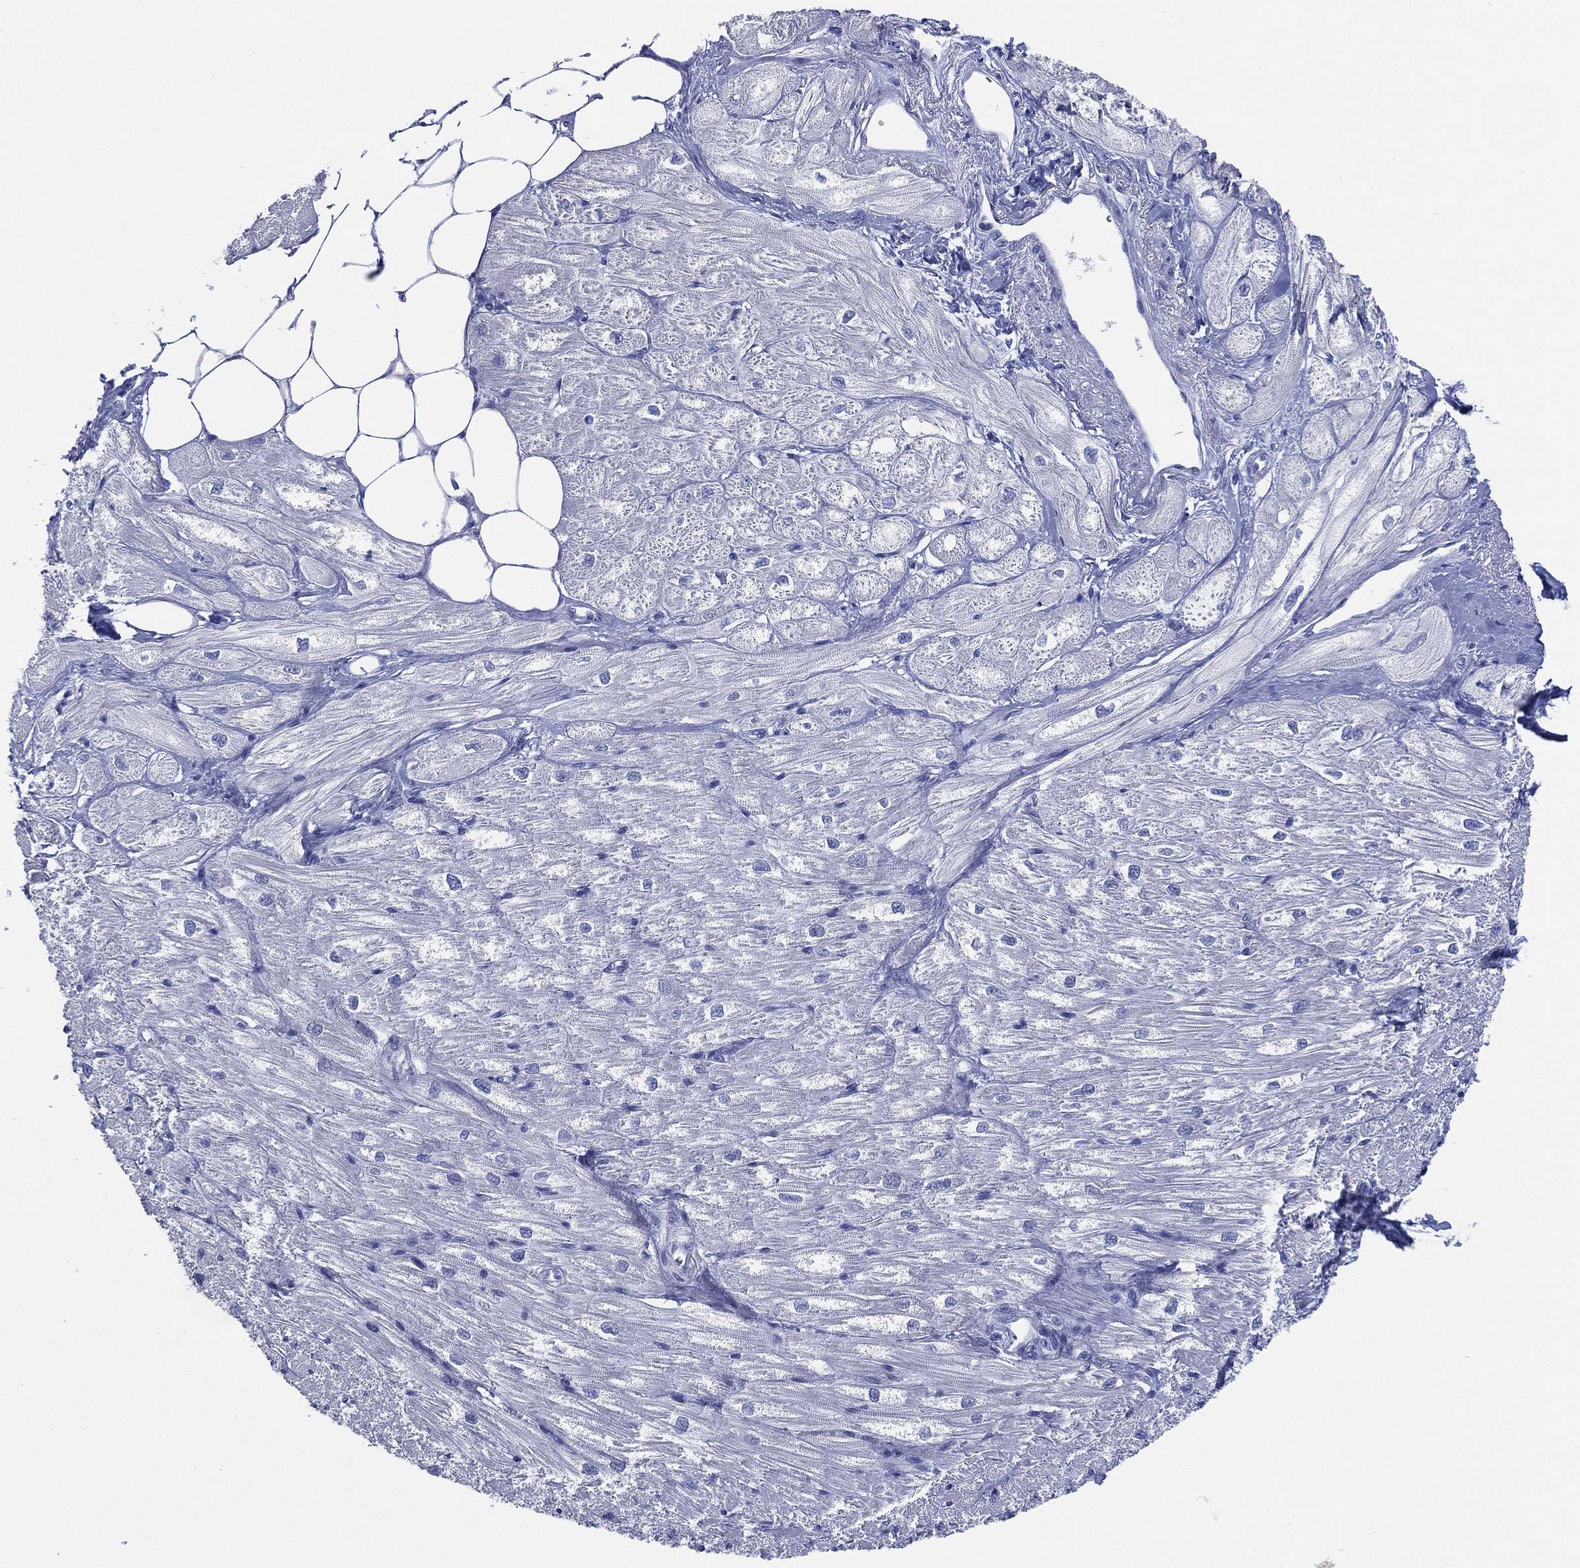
{"staining": {"intensity": "negative", "quantity": "none", "location": "none"}, "tissue": "heart muscle", "cell_type": "Cardiomyocytes", "image_type": "normal", "snomed": [{"axis": "morphology", "description": "Normal tissue, NOS"}, {"axis": "topography", "description": "Heart"}], "caption": "This is a histopathology image of immunohistochemistry staining of benign heart muscle, which shows no expression in cardiomyocytes.", "gene": "TMEM247", "patient": {"sex": "male", "age": 57}}